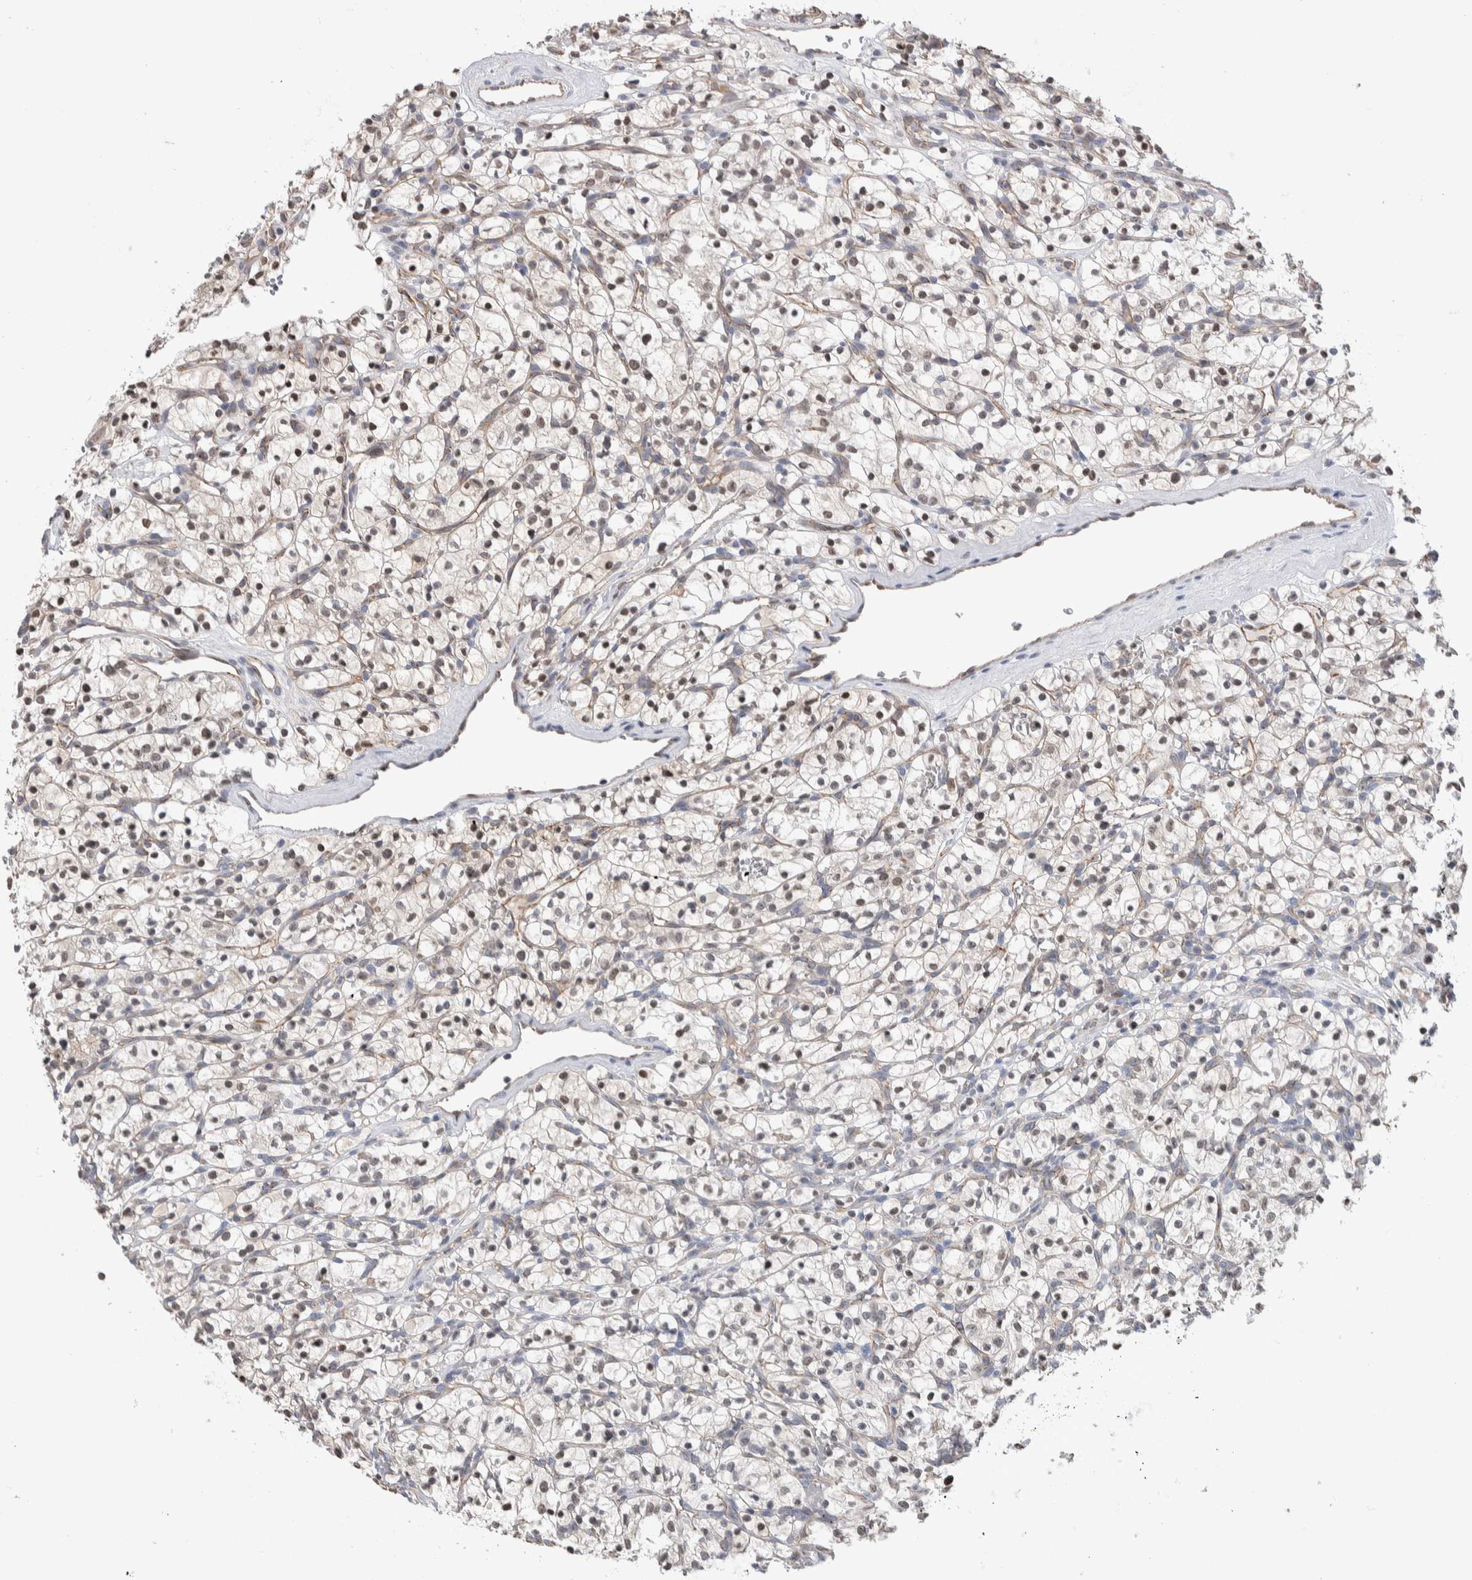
{"staining": {"intensity": "moderate", "quantity": "25%-75%", "location": "nuclear"}, "tissue": "renal cancer", "cell_type": "Tumor cells", "image_type": "cancer", "snomed": [{"axis": "morphology", "description": "Adenocarcinoma, NOS"}, {"axis": "topography", "description": "Kidney"}], "caption": "Human renal cancer (adenocarcinoma) stained with a protein marker exhibits moderate staining in tumor cells.", "gene": "ZBTB49", "patient": {"sex": "female", "age": 57}}